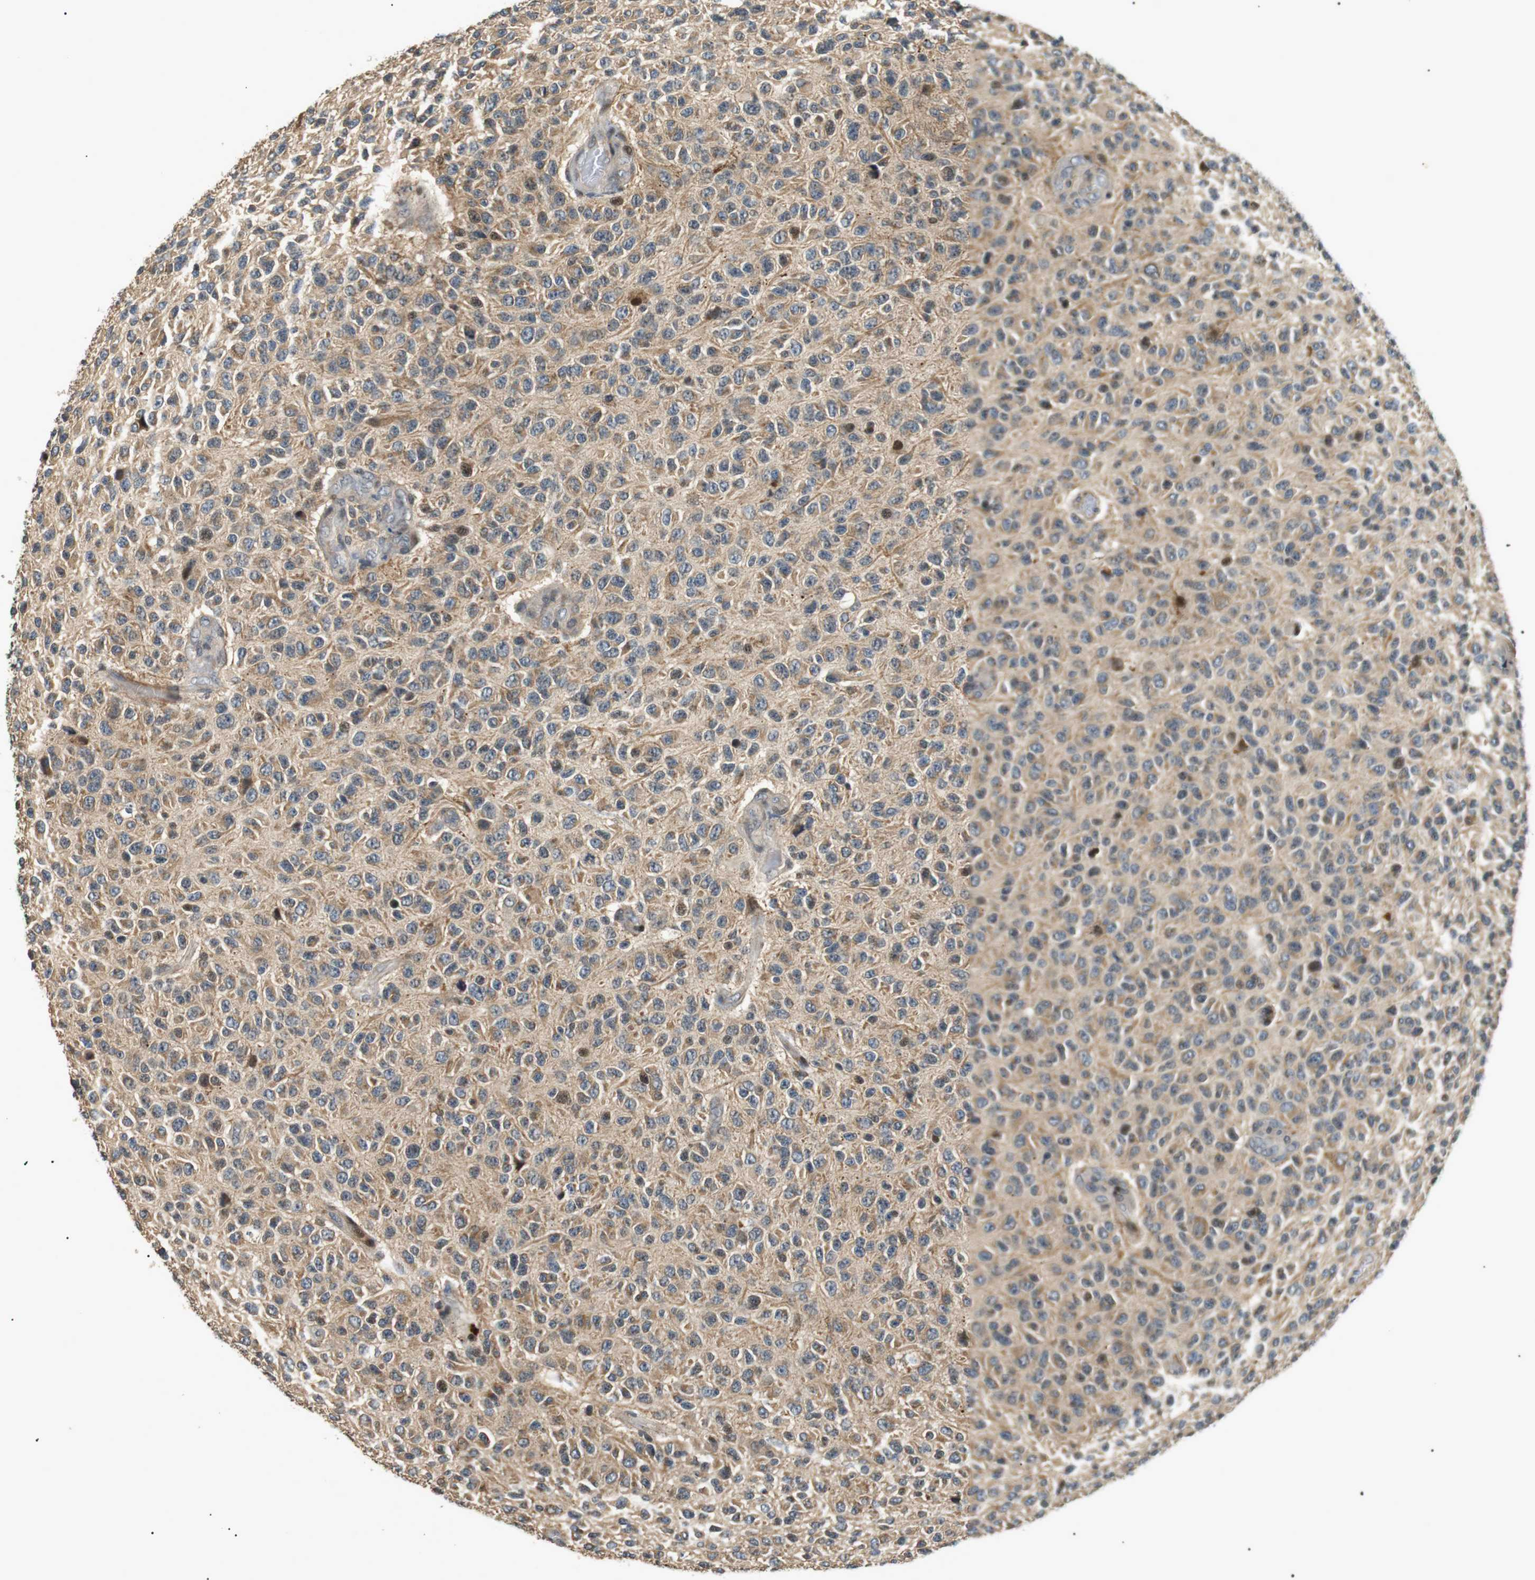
{"staining": {"intensity": "moderate", "quantity": ">75%", "location": "cytoplasmic/membranous"}, "tissue": "glioma", "cell_type": "Tumor cells", "image_type": "cancer", "snomed": [{"axis": "morphology", "description": "Glioma, malignant, High grade"}, {"axis": "topography", "description": "pancreas cauda"}], "caption": "A micrograph of malignant glioma (high-grade) stained for a protein shows moderate cytoplasmic/membranous brown staining in tumor cells.", "gene": "HSPA13", "patient": {"sex": "male", "age": 60}}